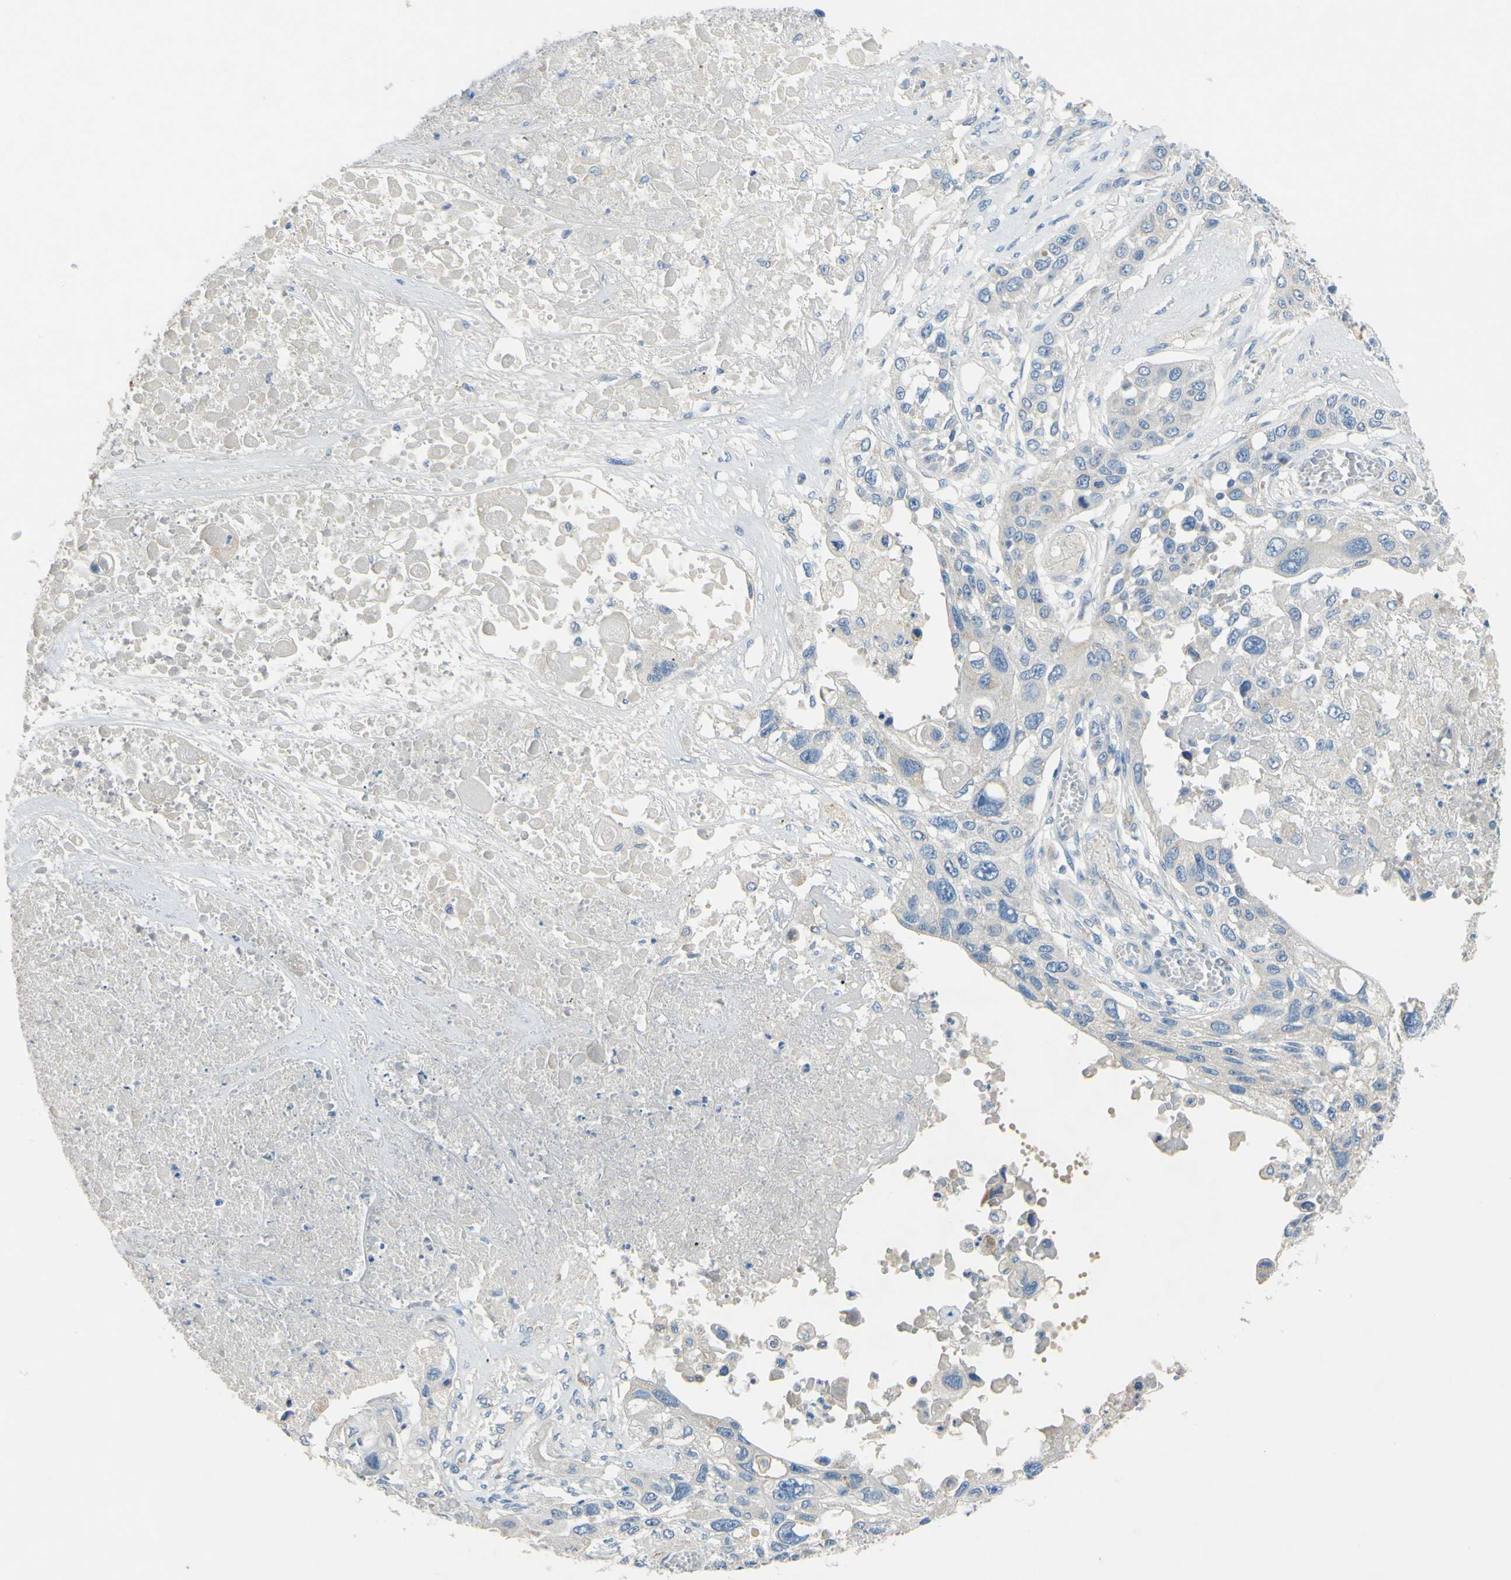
{"staining": {"intensity": "negative", "quantity": "none", "location": "none"}, "tissue": "lung cancer", "cell_type": "Tumor cells", "image_type": "cancer", "snomed": [{"axis": "morphology", "description": "Squamous cell carcinoma, NOS"}, {"axis": "topography", "description": "Lung"}], "caption": "There is no significant expression in tumor cells of lung squamous cell carcinoma. The staining is performed using DAB (3,3'-diaminobenzidine) brown chromogen with nuclei counter-stained in using hematoxylin.", "gene": "CDH10", "patient": {"sex": "male", "age": 71}}